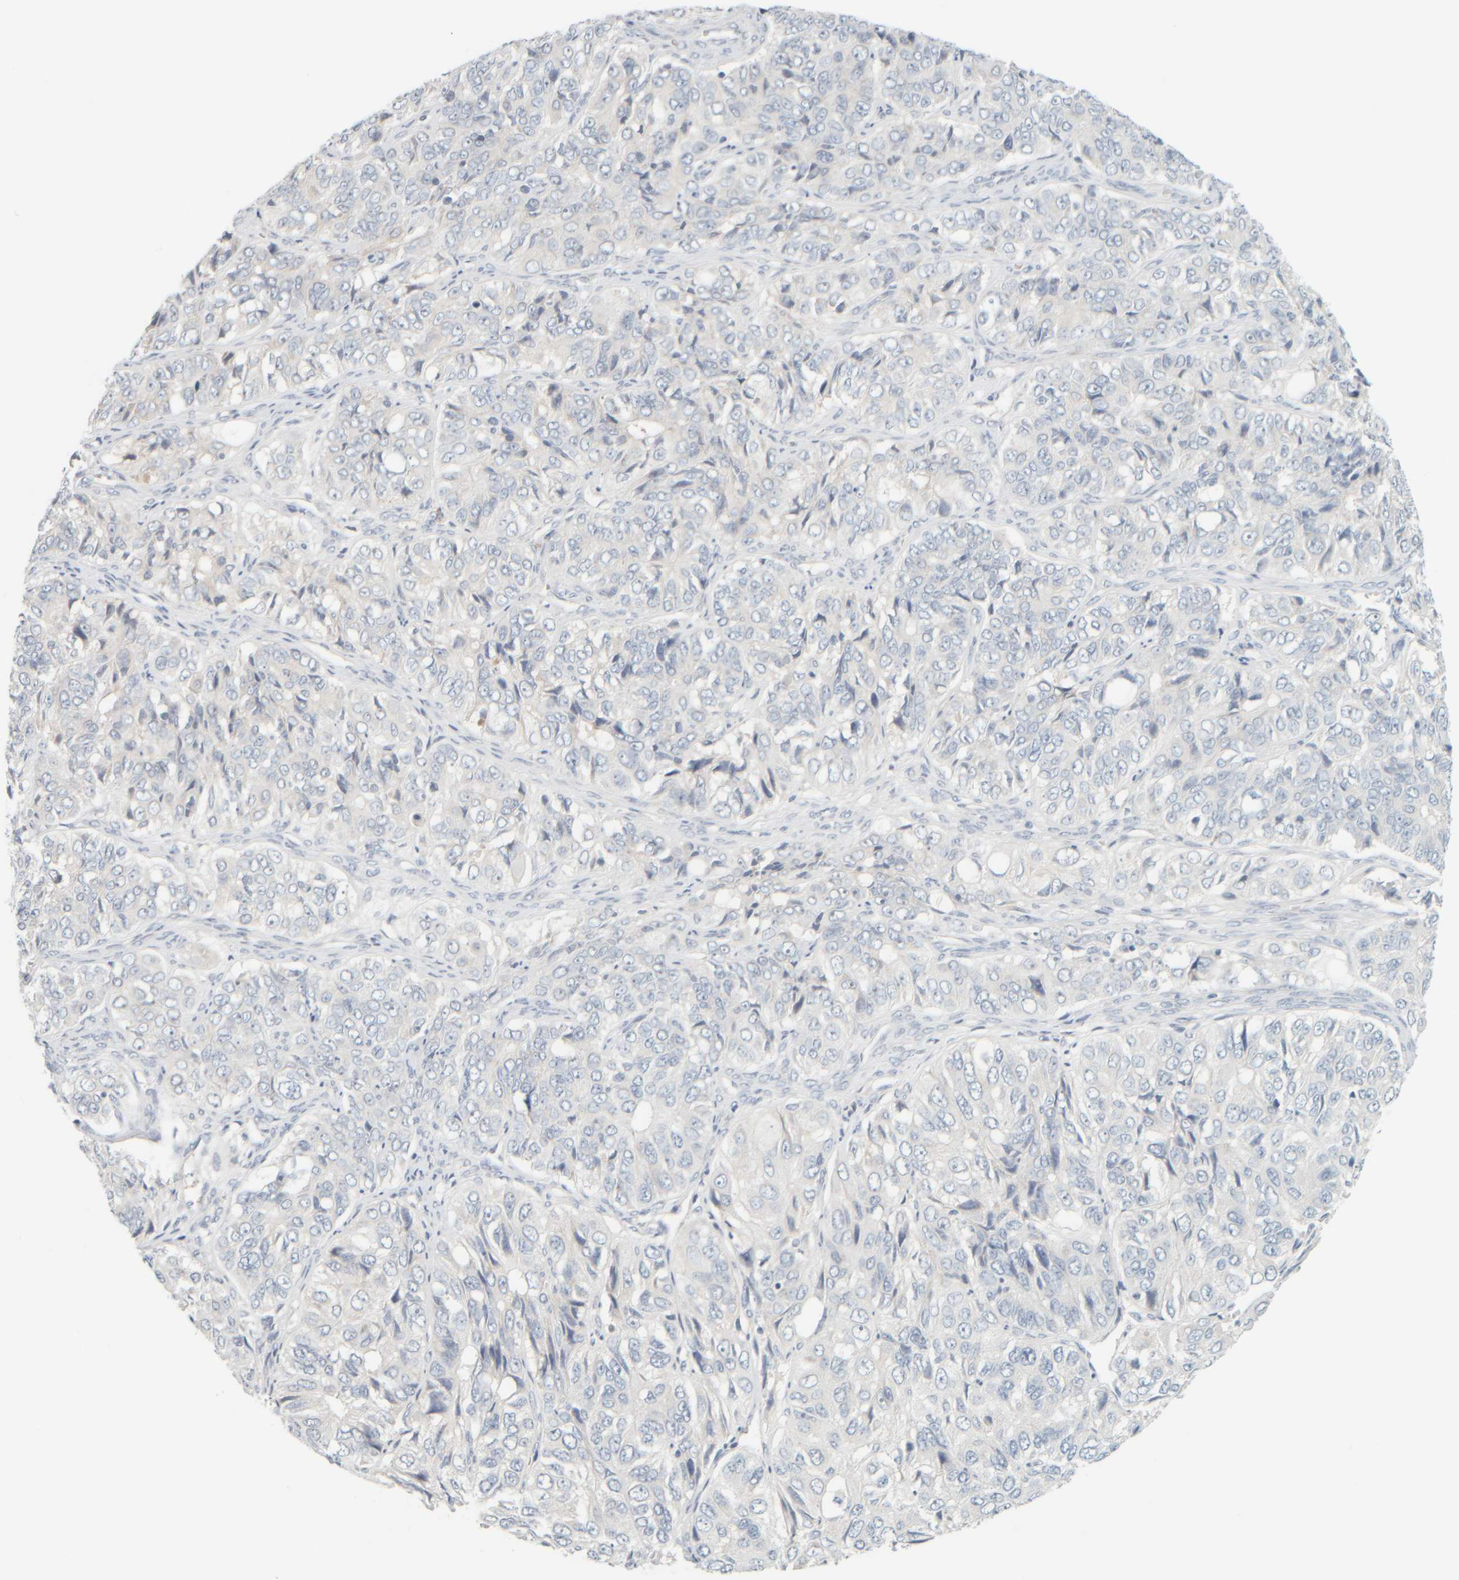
{"staining": {"intensity": "negative", "quantity": "none", "location": "none"}, "tissue": "ovarian cancer", "cell_type": "Tumor cells", "image_type": "cancer", "snomed": [{"axis": "morphology", "description": "Carcinoma, endometroid"}, {"axis": "topography", "description": "Ovary"}], "caption": "This is an IHC image of ovarian cancer. There is no staining in tumor cells.", "gene": "PTGES3L-AARSD1", "patient": {"sex": "female", "age": 51}}